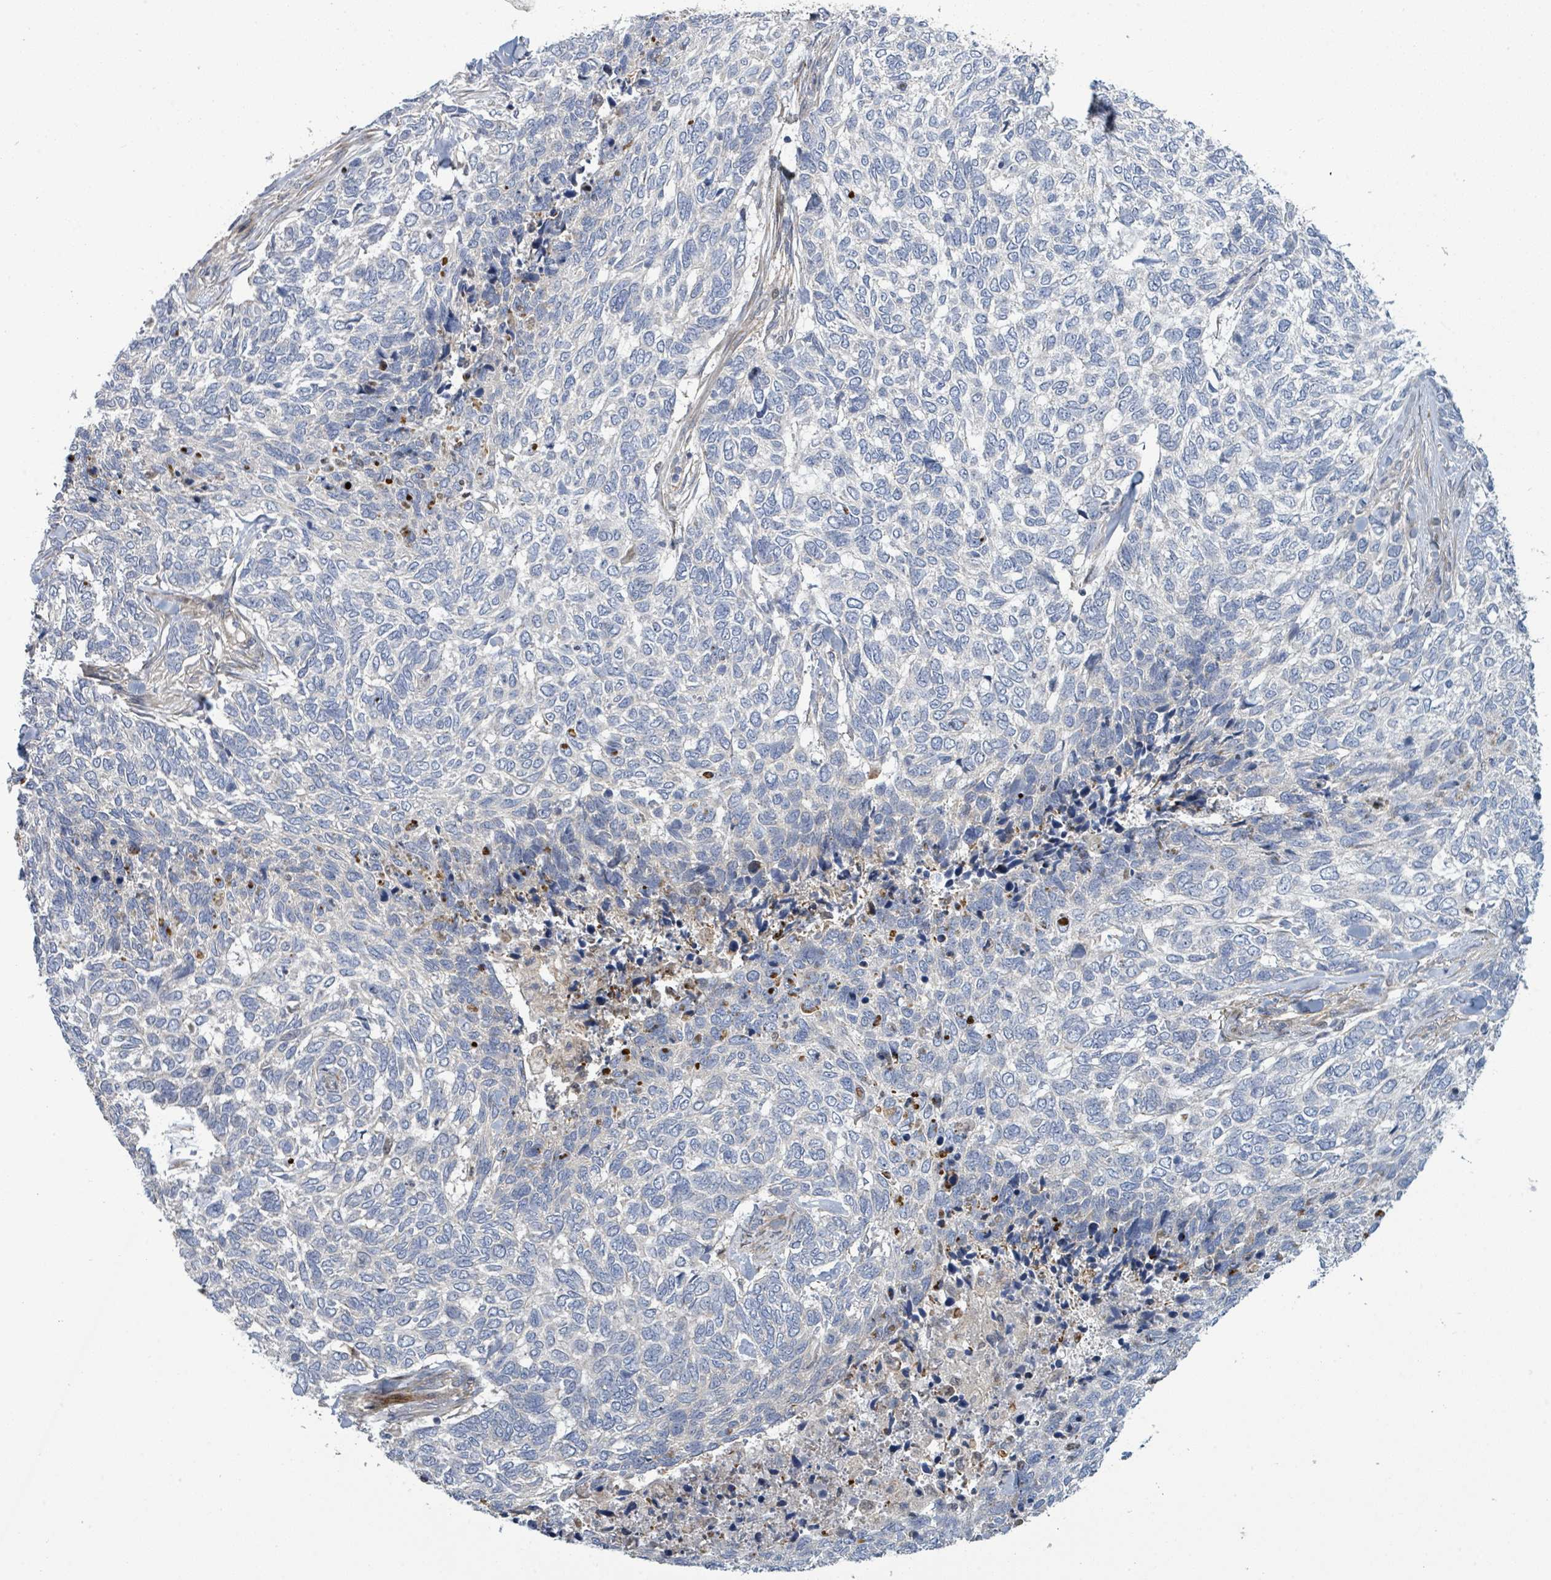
{"staining": {"intensity": "negative", "quantity": "none", "location": "none"}, "tissue": "skin cancer", "cell_type": "Tumor cells", "image_type": "cancer", "snomed": [{"axis": "morphology", "description": "Basal cell carcinoma"}, {"axis": "topography", "description": "Skin"}], "caption": "High magnification brightfield microscopy of skin cancer (basal cell carcinoma) stained with DAB (3,3'-diaminobenzidine) (brown) and counterstained with hematoxylin (blue): tumor cells show no significant staining.", "gene": "CFAP210", "patient": {"sex": "female", "age": 65}}